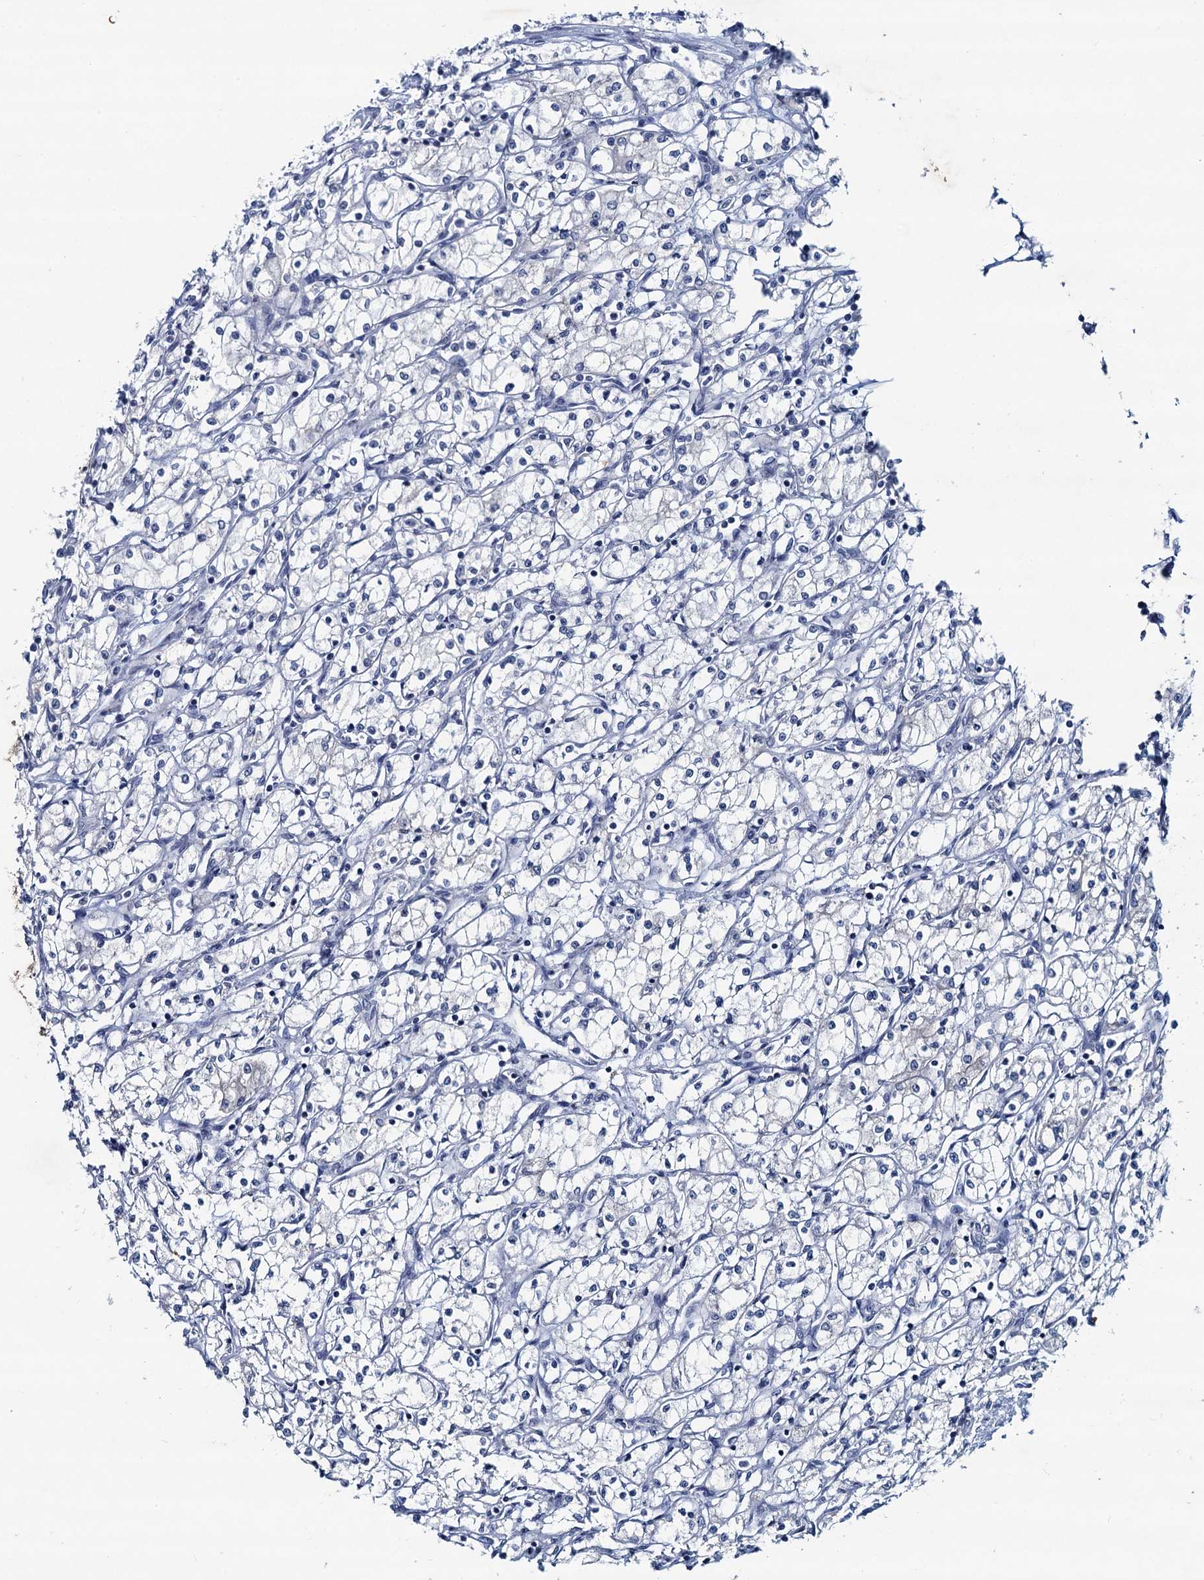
{"staining": {"intensity": "negative", "quantity": "none", "location": "none"}, "tissue": "renal cancer", "cell_type": "Tumor cells", "image_type": "cancer", "snomed": [{"axis": "morphology", "description": "Adenocarcinoma, NOS"}, {"axis": "topography", "description": "Kidney"}], "caption": "IHC of renal cancer demonstrates no expression in tumor cells.", "gene": "HAPSTR1", "patient": {"sex": "male", "age": 59}}